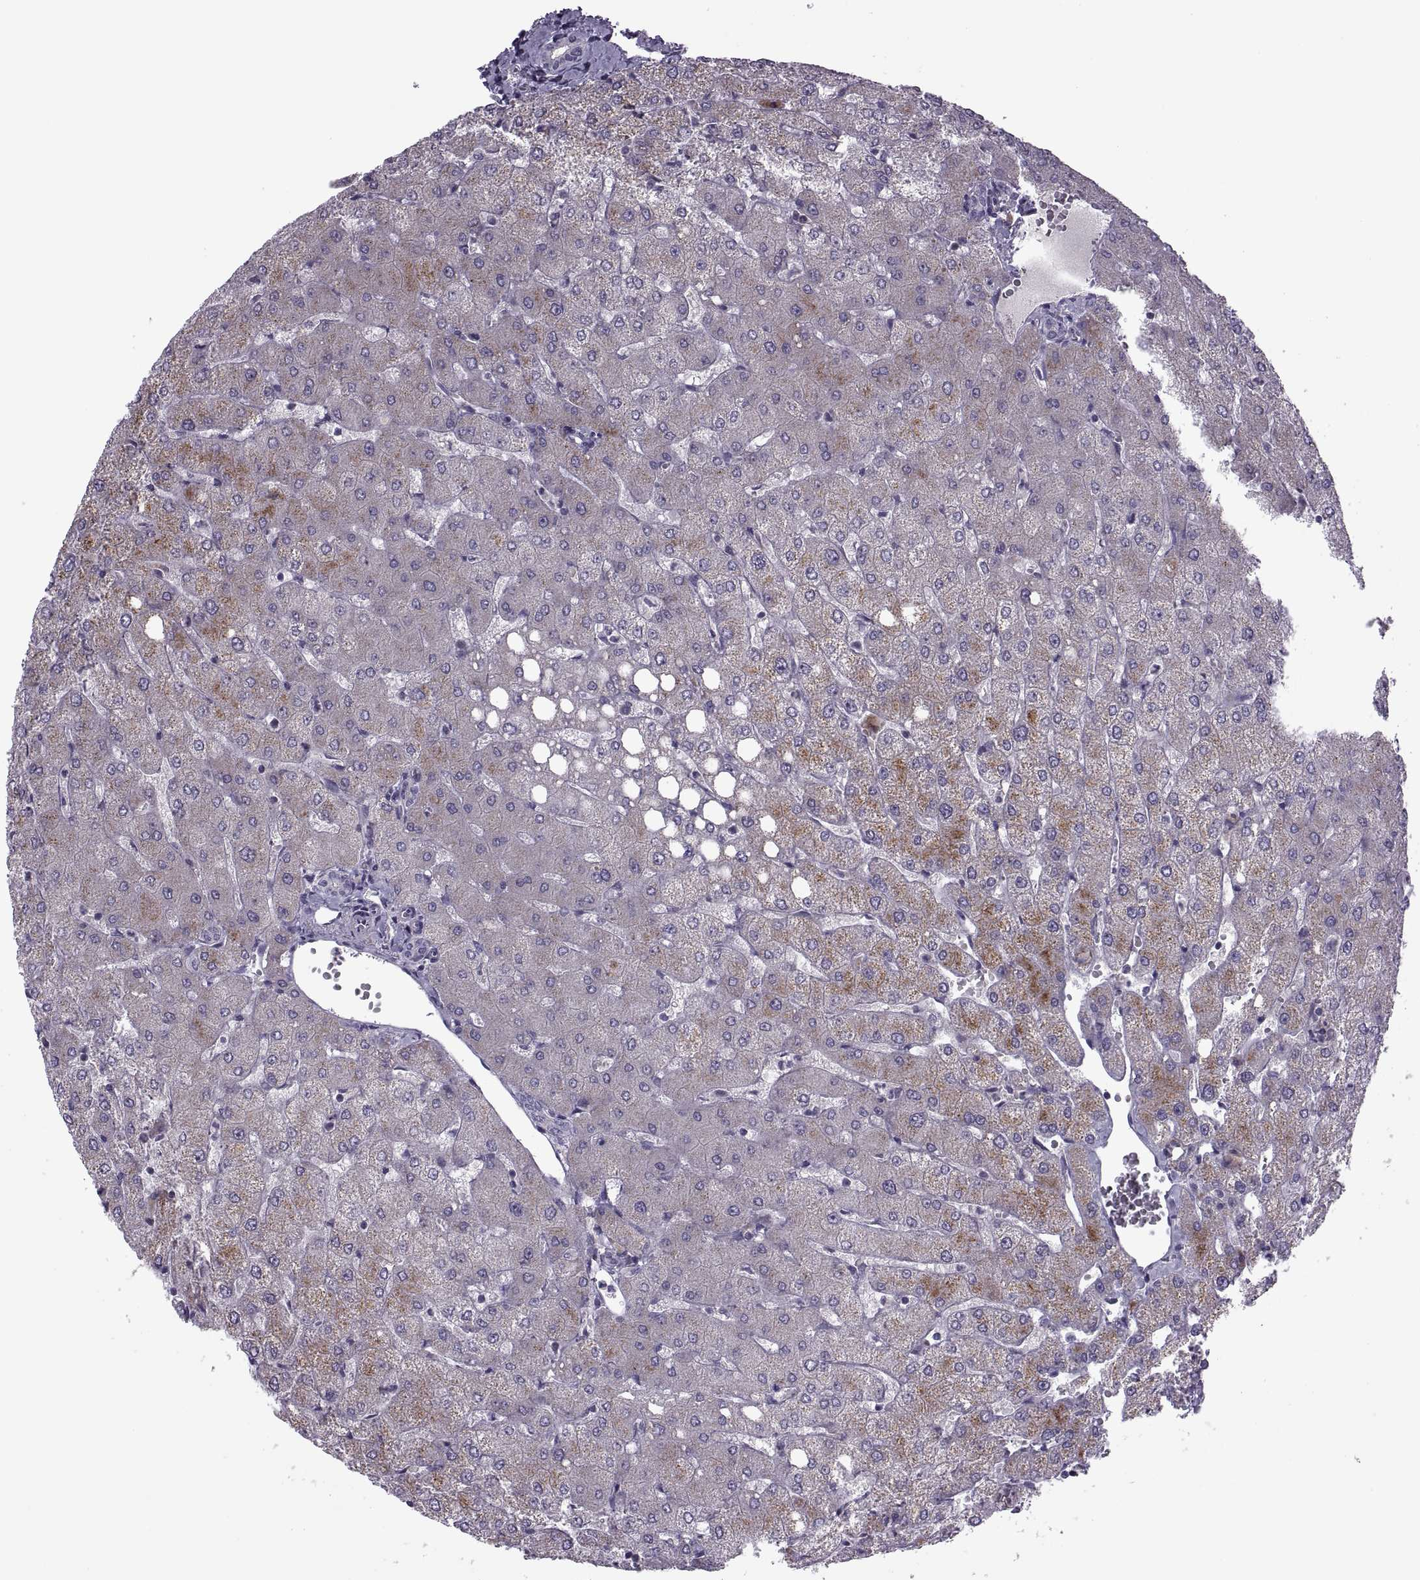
{"staining": {"intensity": "negative", "quantity": "none", "location": "none"}, "tissue": "liver", "cell_type": "Cholangiocytes", "image_type": "normal", "snomed": [{"axis": "morphology", "description": "Normal tissue, NOS"}, {"axis": "topography", "description": "Liver"}], "caption": "Immunohistochemical staining of normal liver exhibits no significant expression in cholangiocytes.", "gene": "ODF3", "patient": {"sex": "female", "age": 54}}